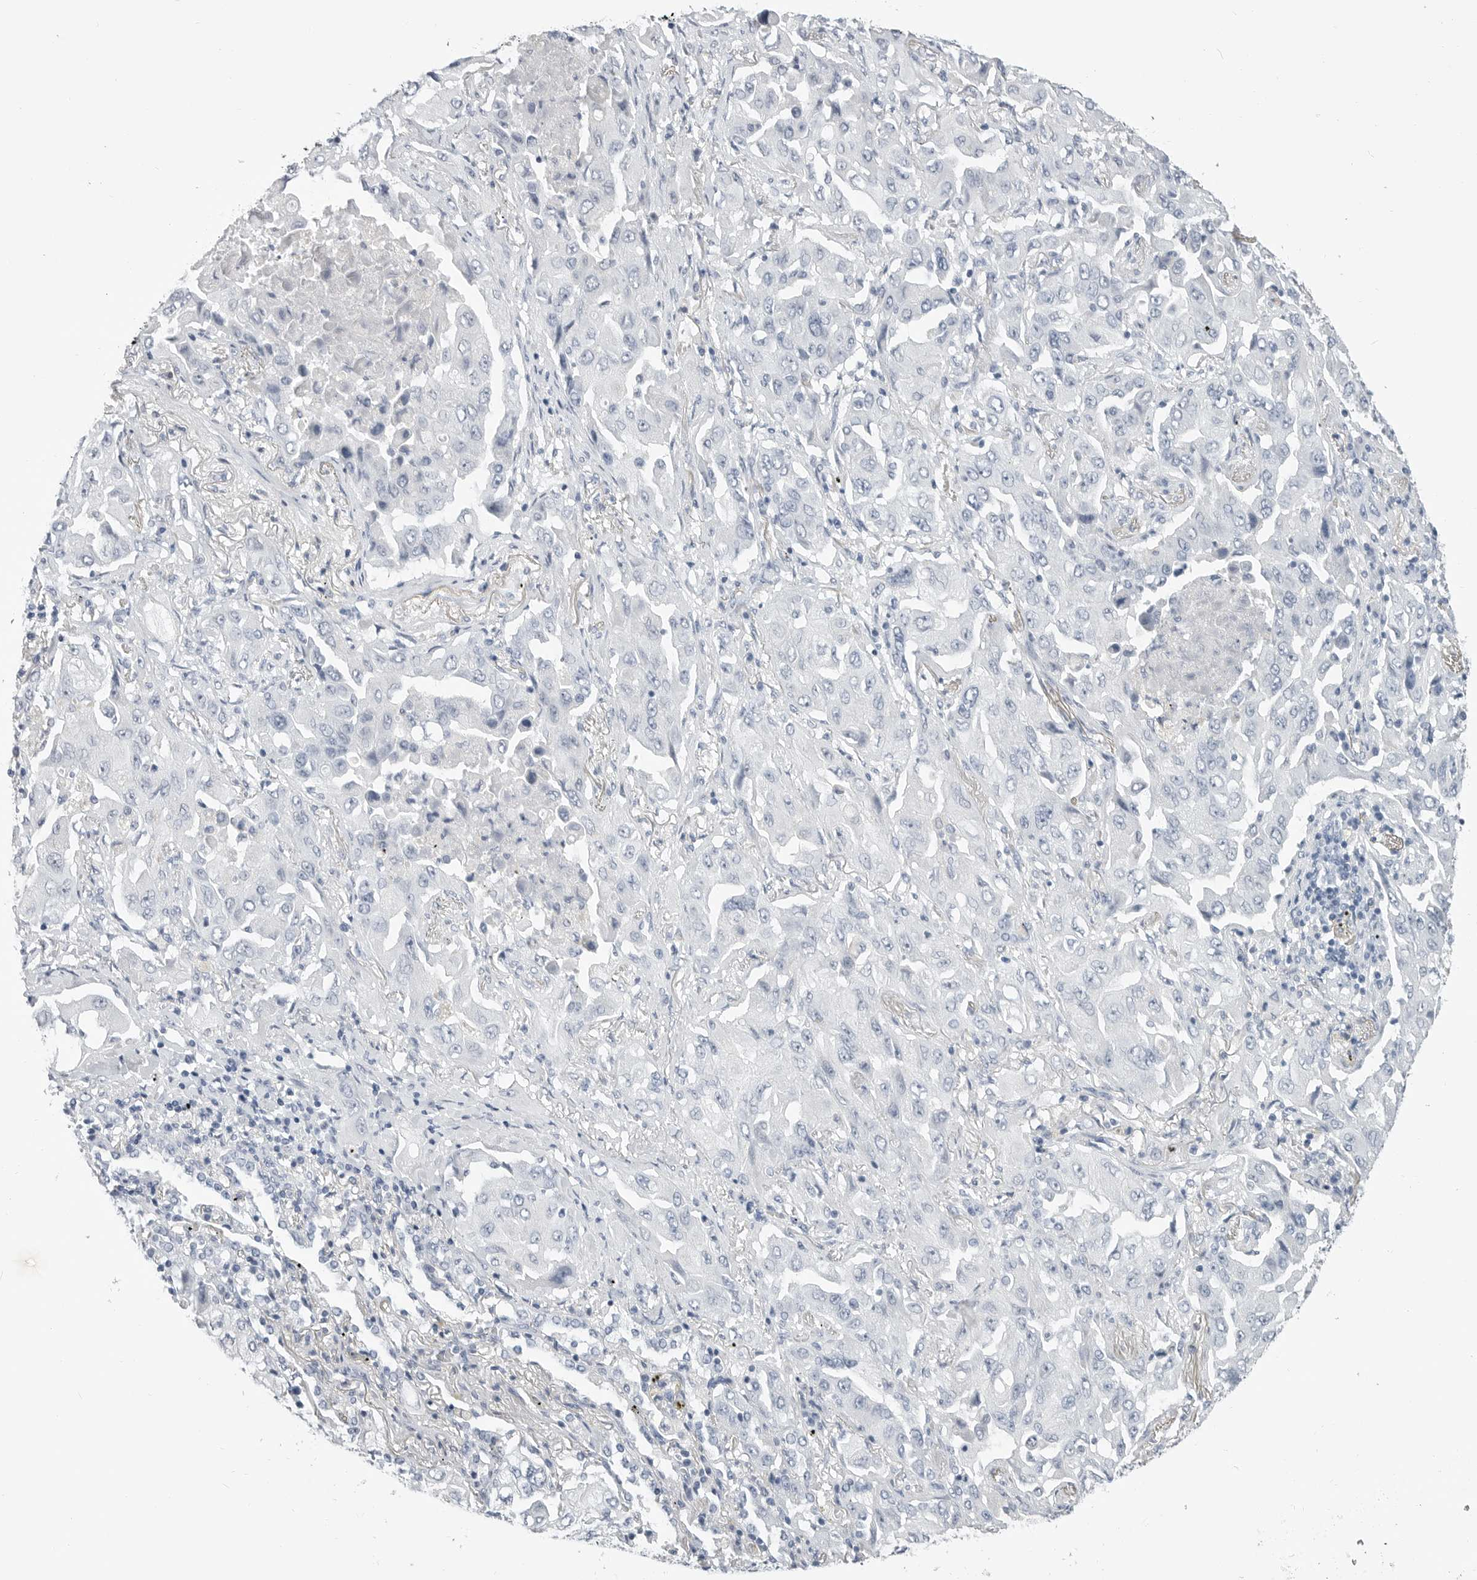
{"staining": {"intensity": "negative", "quantity": "none", "location": "none"}, "tissue": "lung cancer", "cell_type": "Tumor cells", "image_type": "cancer", "snomed": [{"axis": "morphology", "description": "Adenocarcinoma, NOS"}, {"axis": "topography", "description": "Lung"}], "caption": "Tumor cells show no significant expression in lung cancer.", "gene": "PLN", "patient": {"sex": "female", "age": 65}}